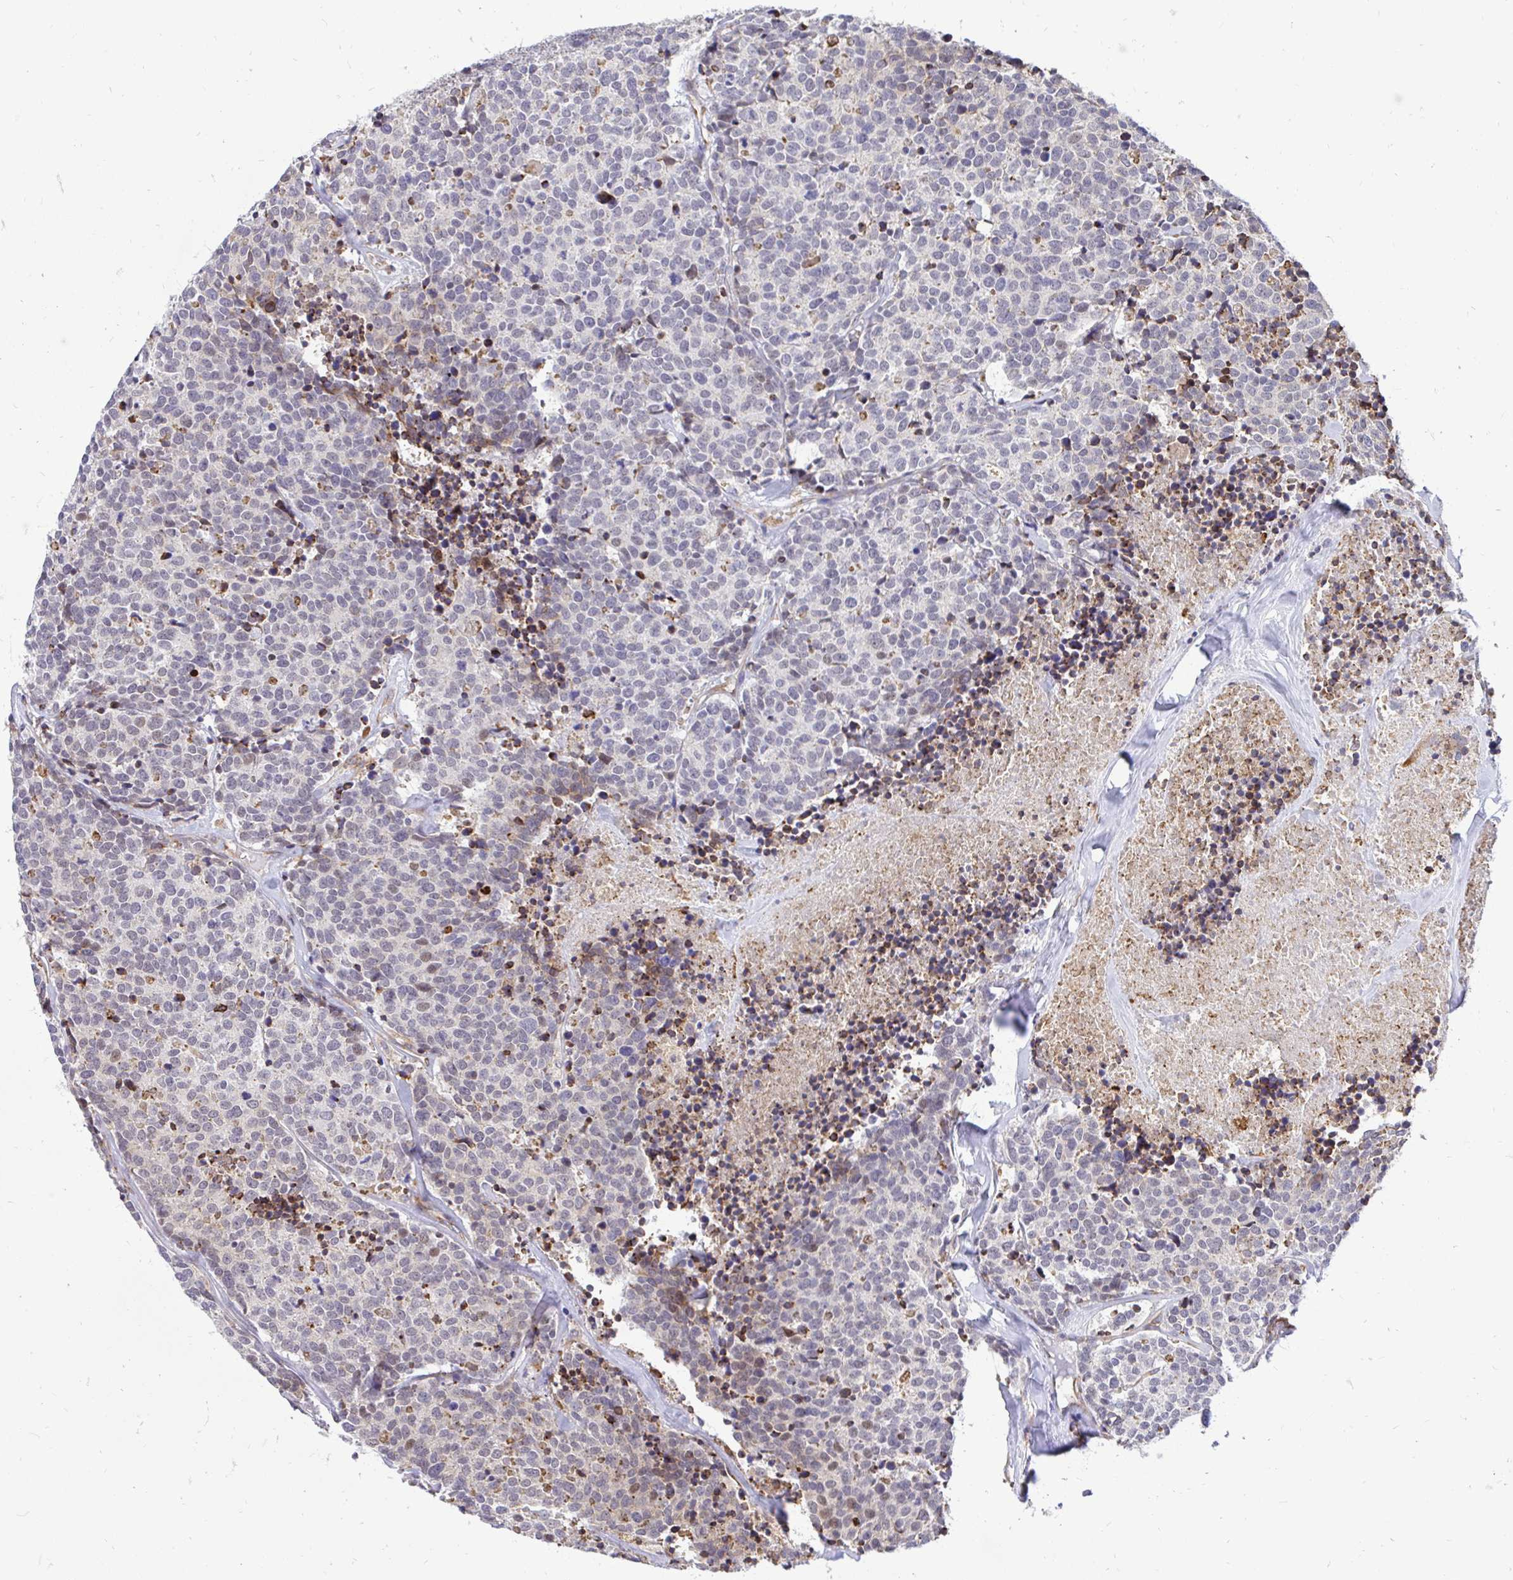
{"staining": {"intensity": "negative", "quantity": "none", "location": "none"}, "tissue": "carcinoid", "cell_type": "Tumor cells", "image_type": "cancer", "snomed": [{"axis": "morphology", "description": "Carcinoid, malignant, NOS"}, {"axis": "topography", "description": "Skin"}], "caption": "DAB (3,3'-diaminobenzidine) immunohistochemical staining of carcinoid exhibits no significant positivity in tumor cells.", "gene": "NAALAD2", "patient": {"sex": "female", "age": 79}}